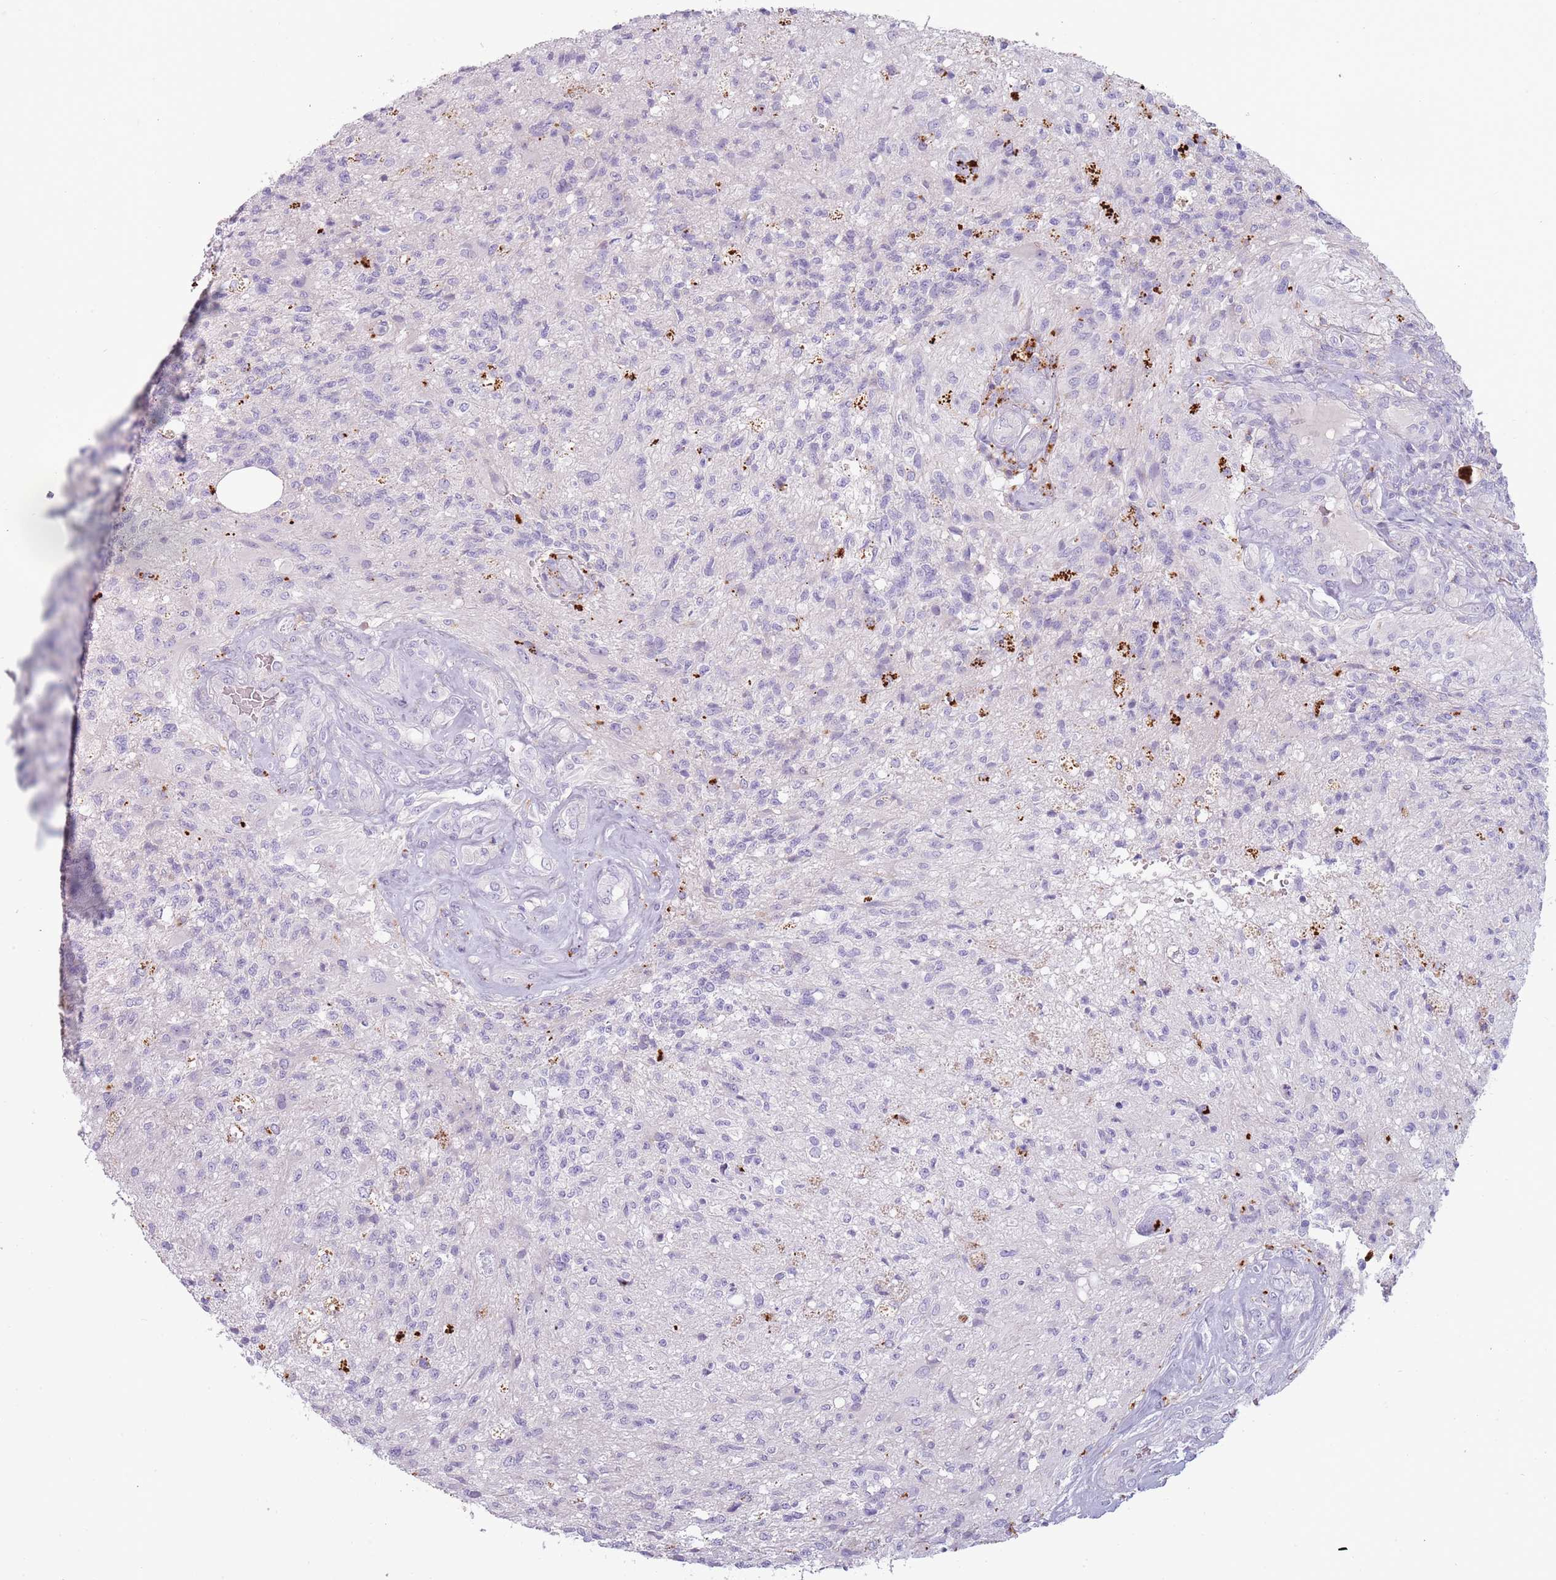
{"staining": {"intensity": "negative", "quantity": "none", "location": "none"}, "tissue": "glioma", "cell_type": "Tumor cells", "image_type": "cancer", "snomed": [{"axis": "morphology", "description": "Glioma, malignant, High grade"}, {"axis": "topography", "description": "Brain"}], "caption": "This is an immunohistochemistry (IHC) photomicrograph of glioma. There is no positivity in tumor cells.", "gene": "NWD2", "patient": {"sex": "male", "age": 56}}